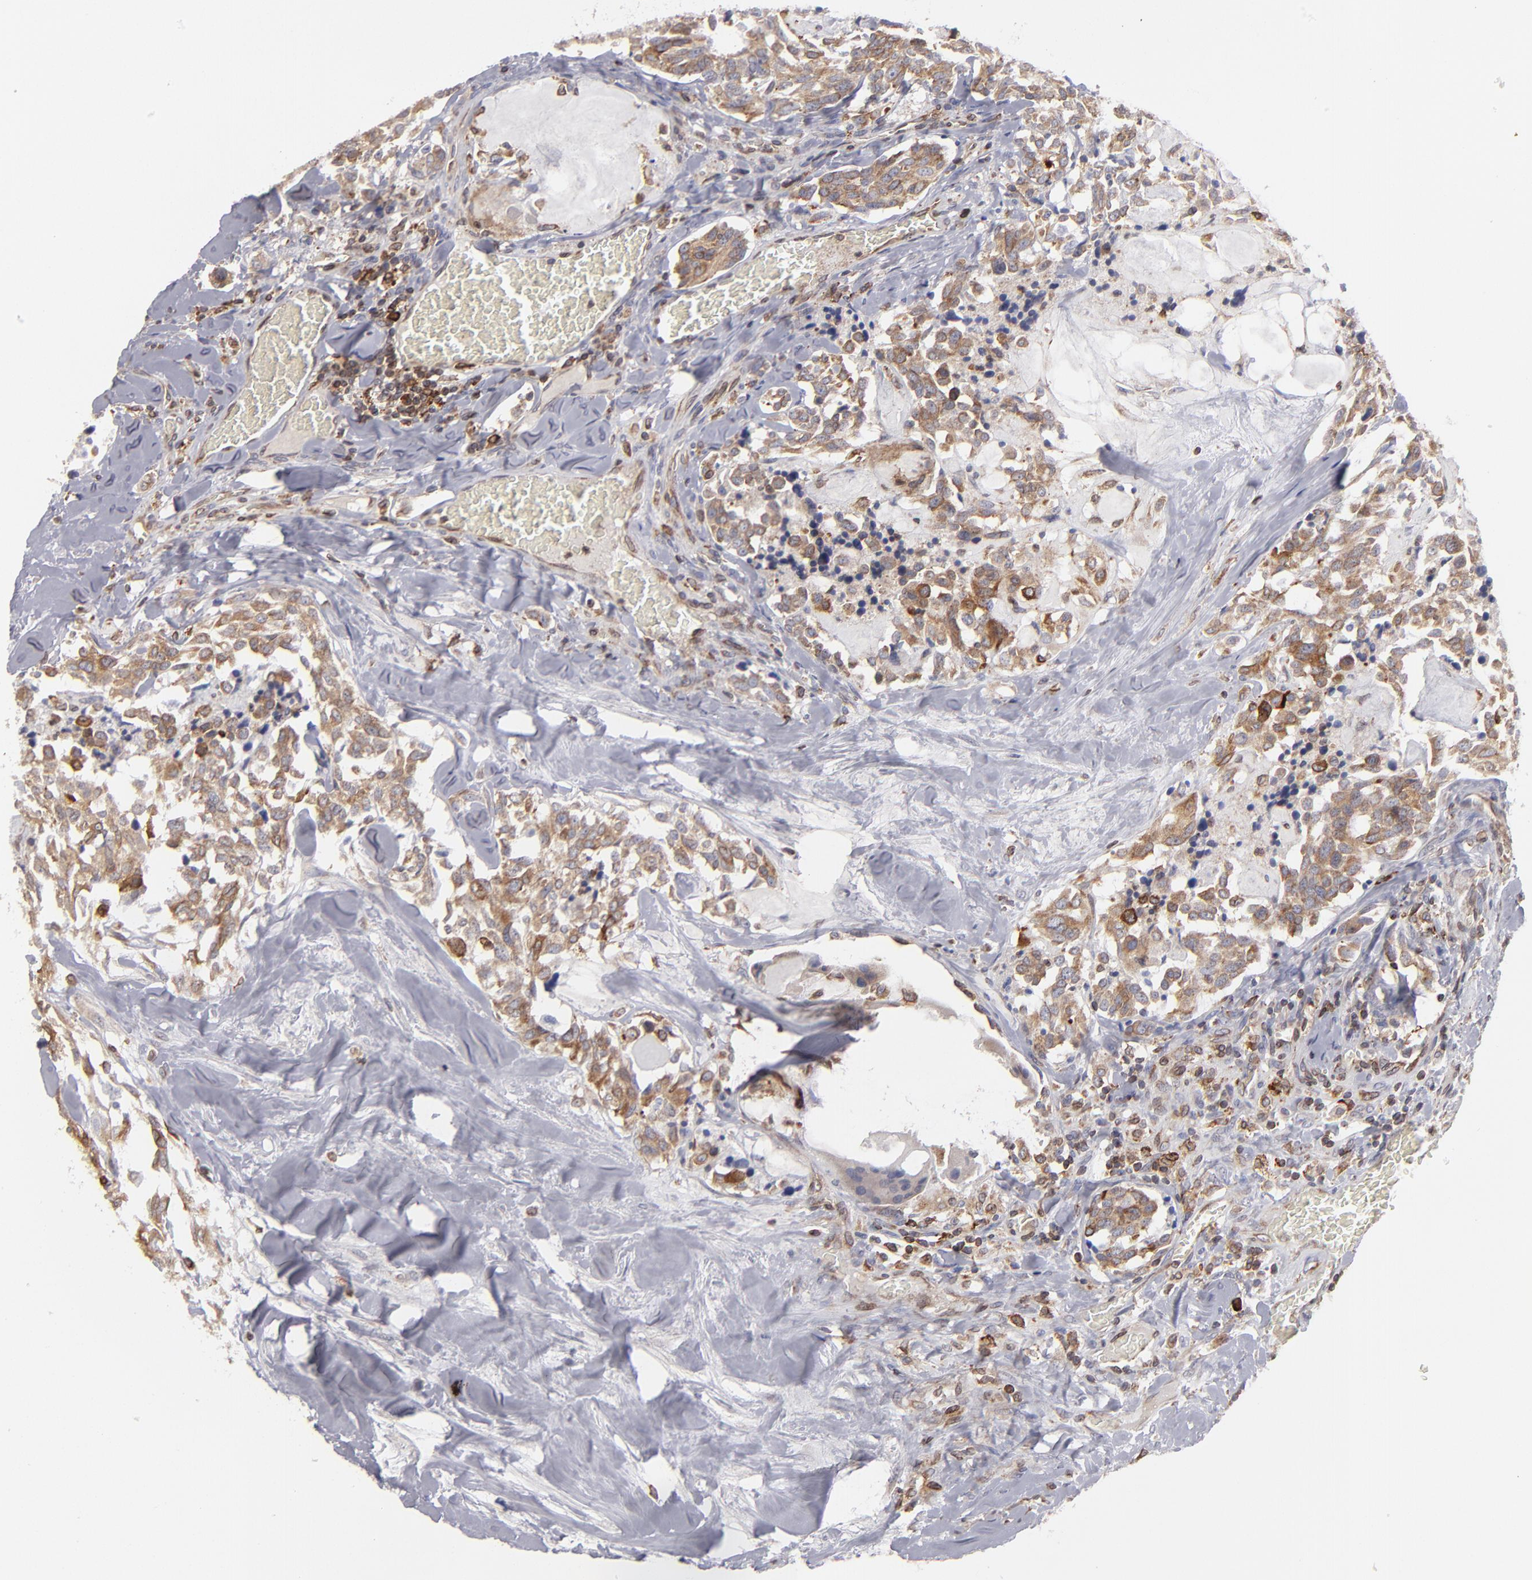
{"staining": {"intensity": "moderate", "quantity": ">75%", "location": "cytoplasmic/membranous"}, "tissue": "thyroid cancer", "cell_type": "Tumor cells", "image_type": "cancer", "snomed": [{"axis": "morphology", "description": "Carcinoma, NOS"}, {"axis": "morphology", "description": "Carcinoid, malignant, NOS"}, {"axis": "topography", "description": "Thyroid gland"}], "caption": "The micrograph exhibits staining of thyroid cancer, revealing moderate cytoplasmic/membranous protein expression (brown color) within tumor cells.", "gene": "TMX1", "patient": {"sex": "male", "age": 33}}